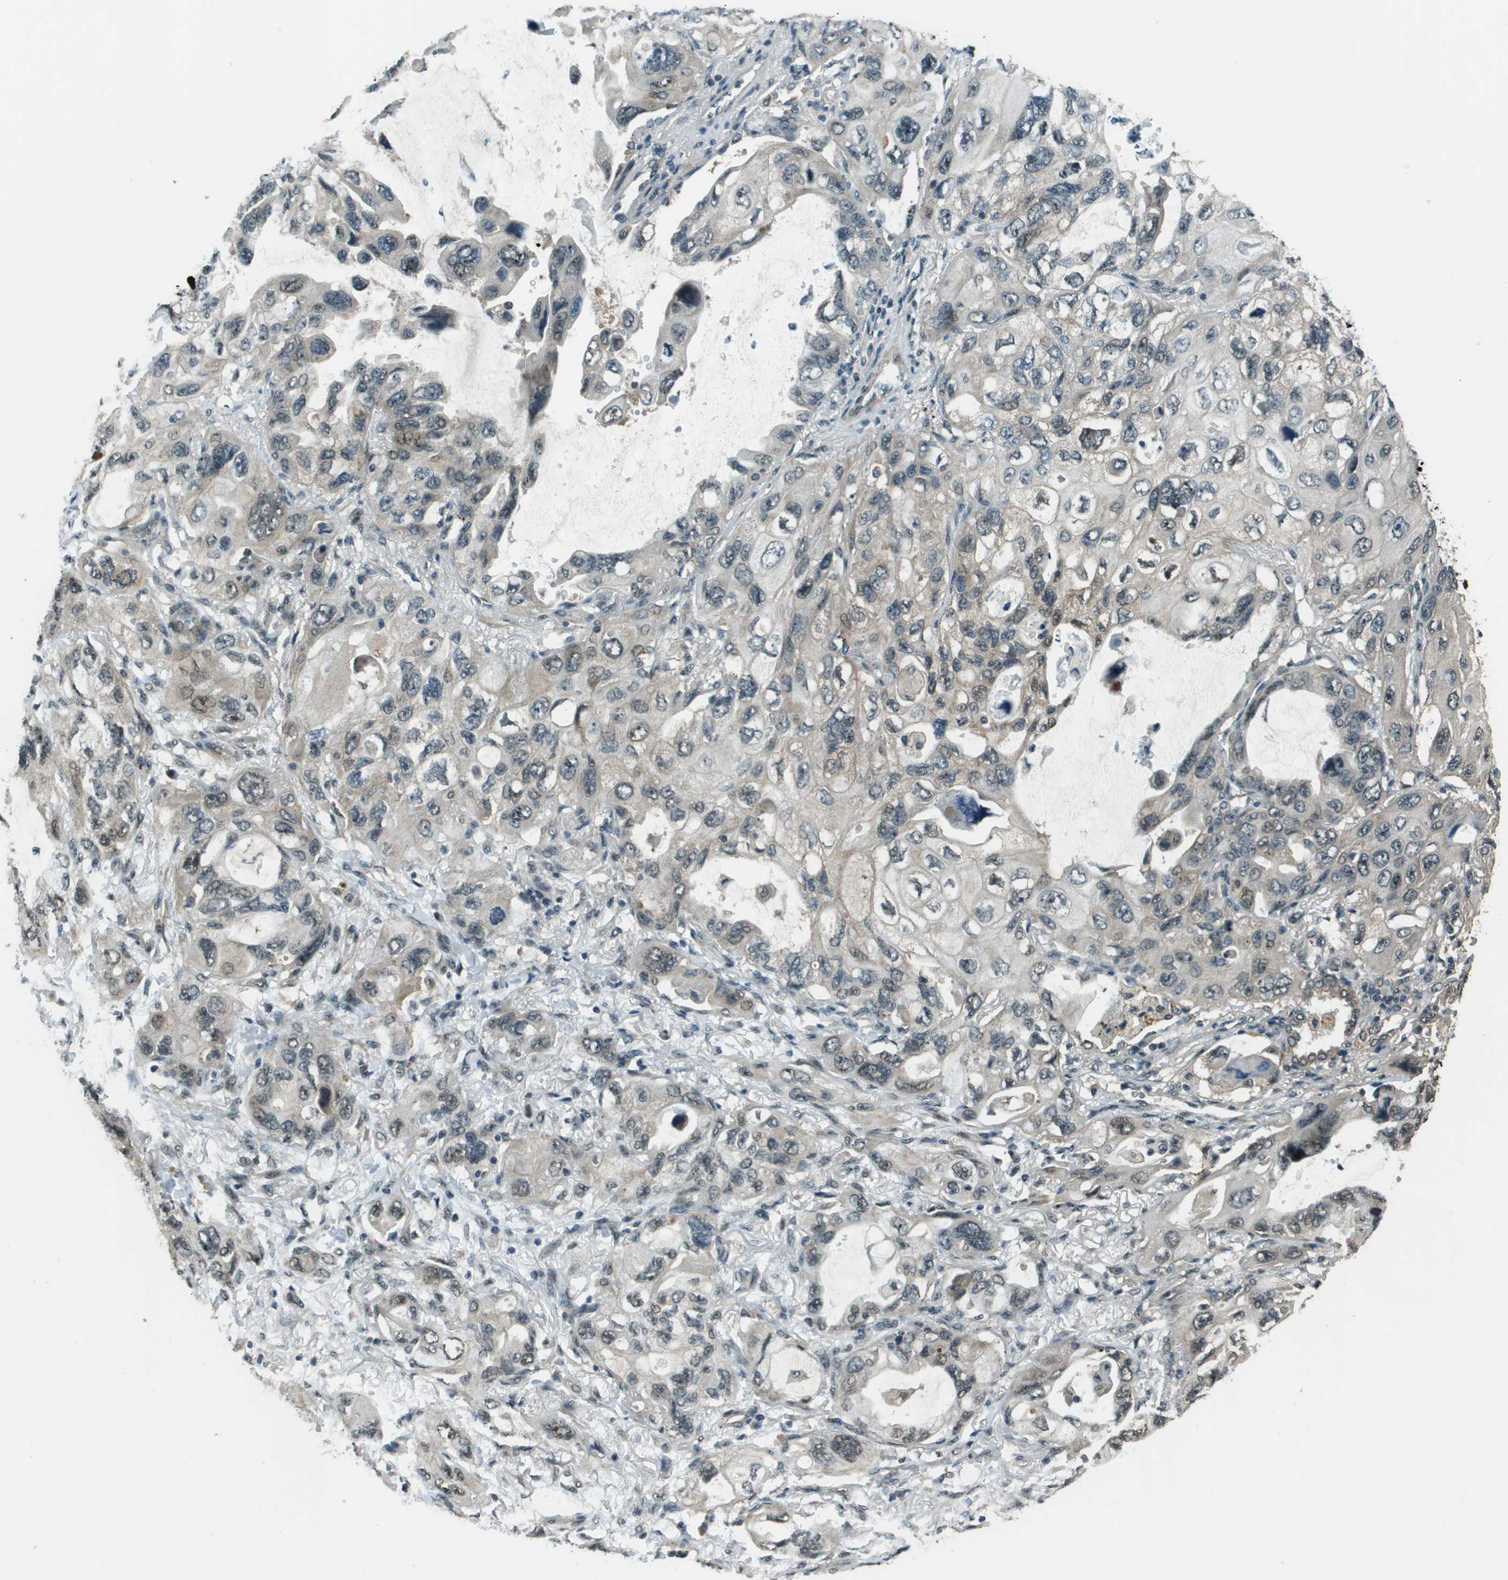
{"staining": {"intensity": "weak", "quantity": "25%-75%", "location": "cytoplasmic/membranous"}, "tissue": "lung cancer", "cell_type": "Tumor cells", "image_type": "cancer", "snomed": [{"axis": "morphology", "description": "Squamous cell carcinoma, NOS"}, {"axis": "topography", "description": "Lung"}], "caption": "An immunohistochemistry (IHC) photomicrograph of tumor tissue is shown. Protein staining in brown shows weak cytoplasmic/membranous positivity in lung squamous cell carcinoma within tumor cells.", "gene": "SDC3", "patient": {"sex": "female", "age": 73}}